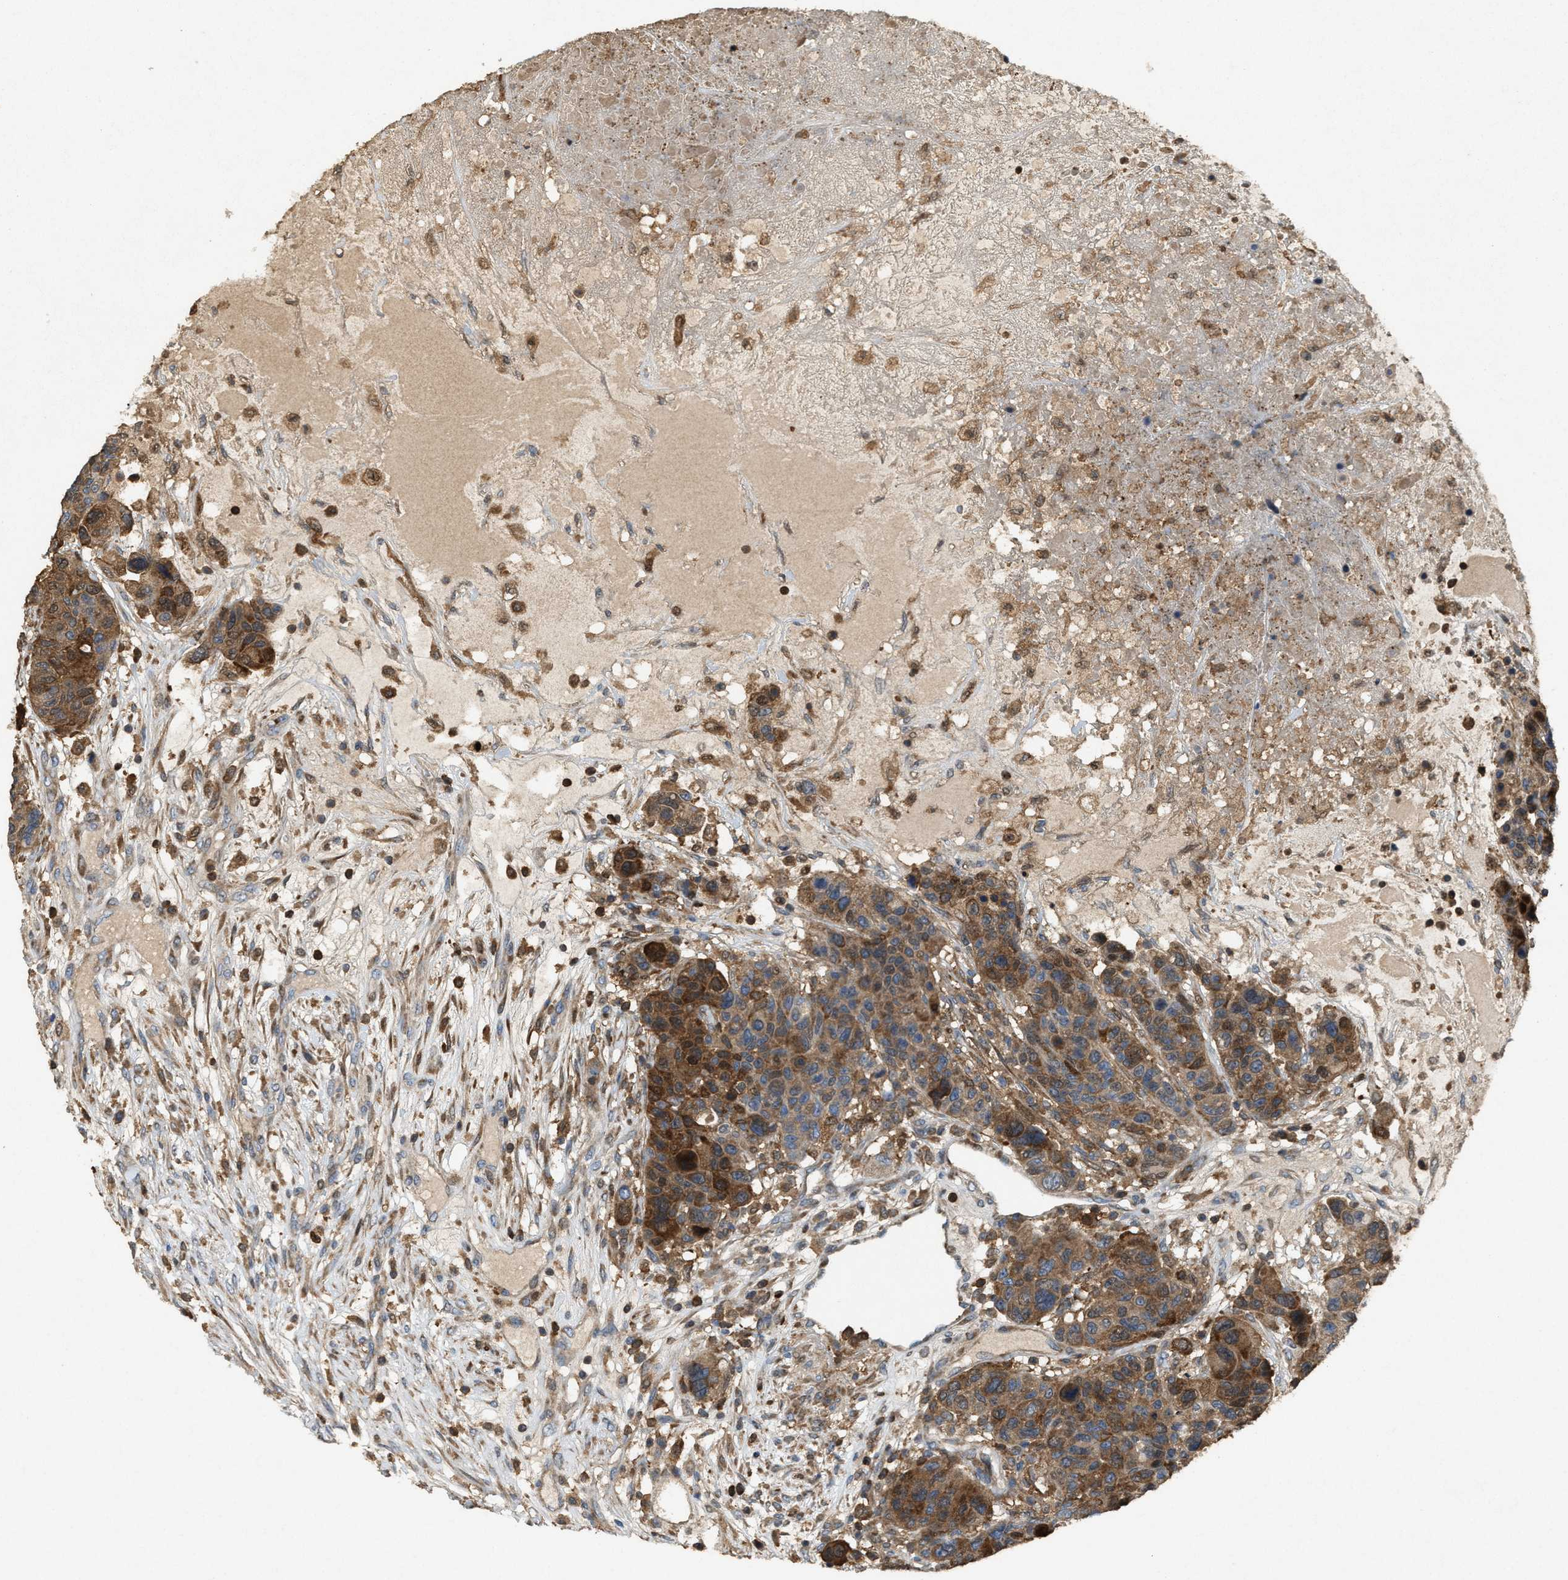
{"staining": {"intensity": "moderate", "quantity": ">75%", "location": "cytoplasmic/membranous"}, "tissue": "breast cancer", "cell_type": "Tumor cells", "image_type": "cancer", "snomed": [{"axis": "morphology", "description": "Duct carcinoma"}, {"axis": "topography", "description": "Breast"}], "caption": "Moderate cytoplasmic/membranous staining is appreciated in approximately >75% of tumor cells in breast cancer (intraductal carcinoma).", "gene": "SERPINB5", "patient": {"sex": "female", "age": 37}}